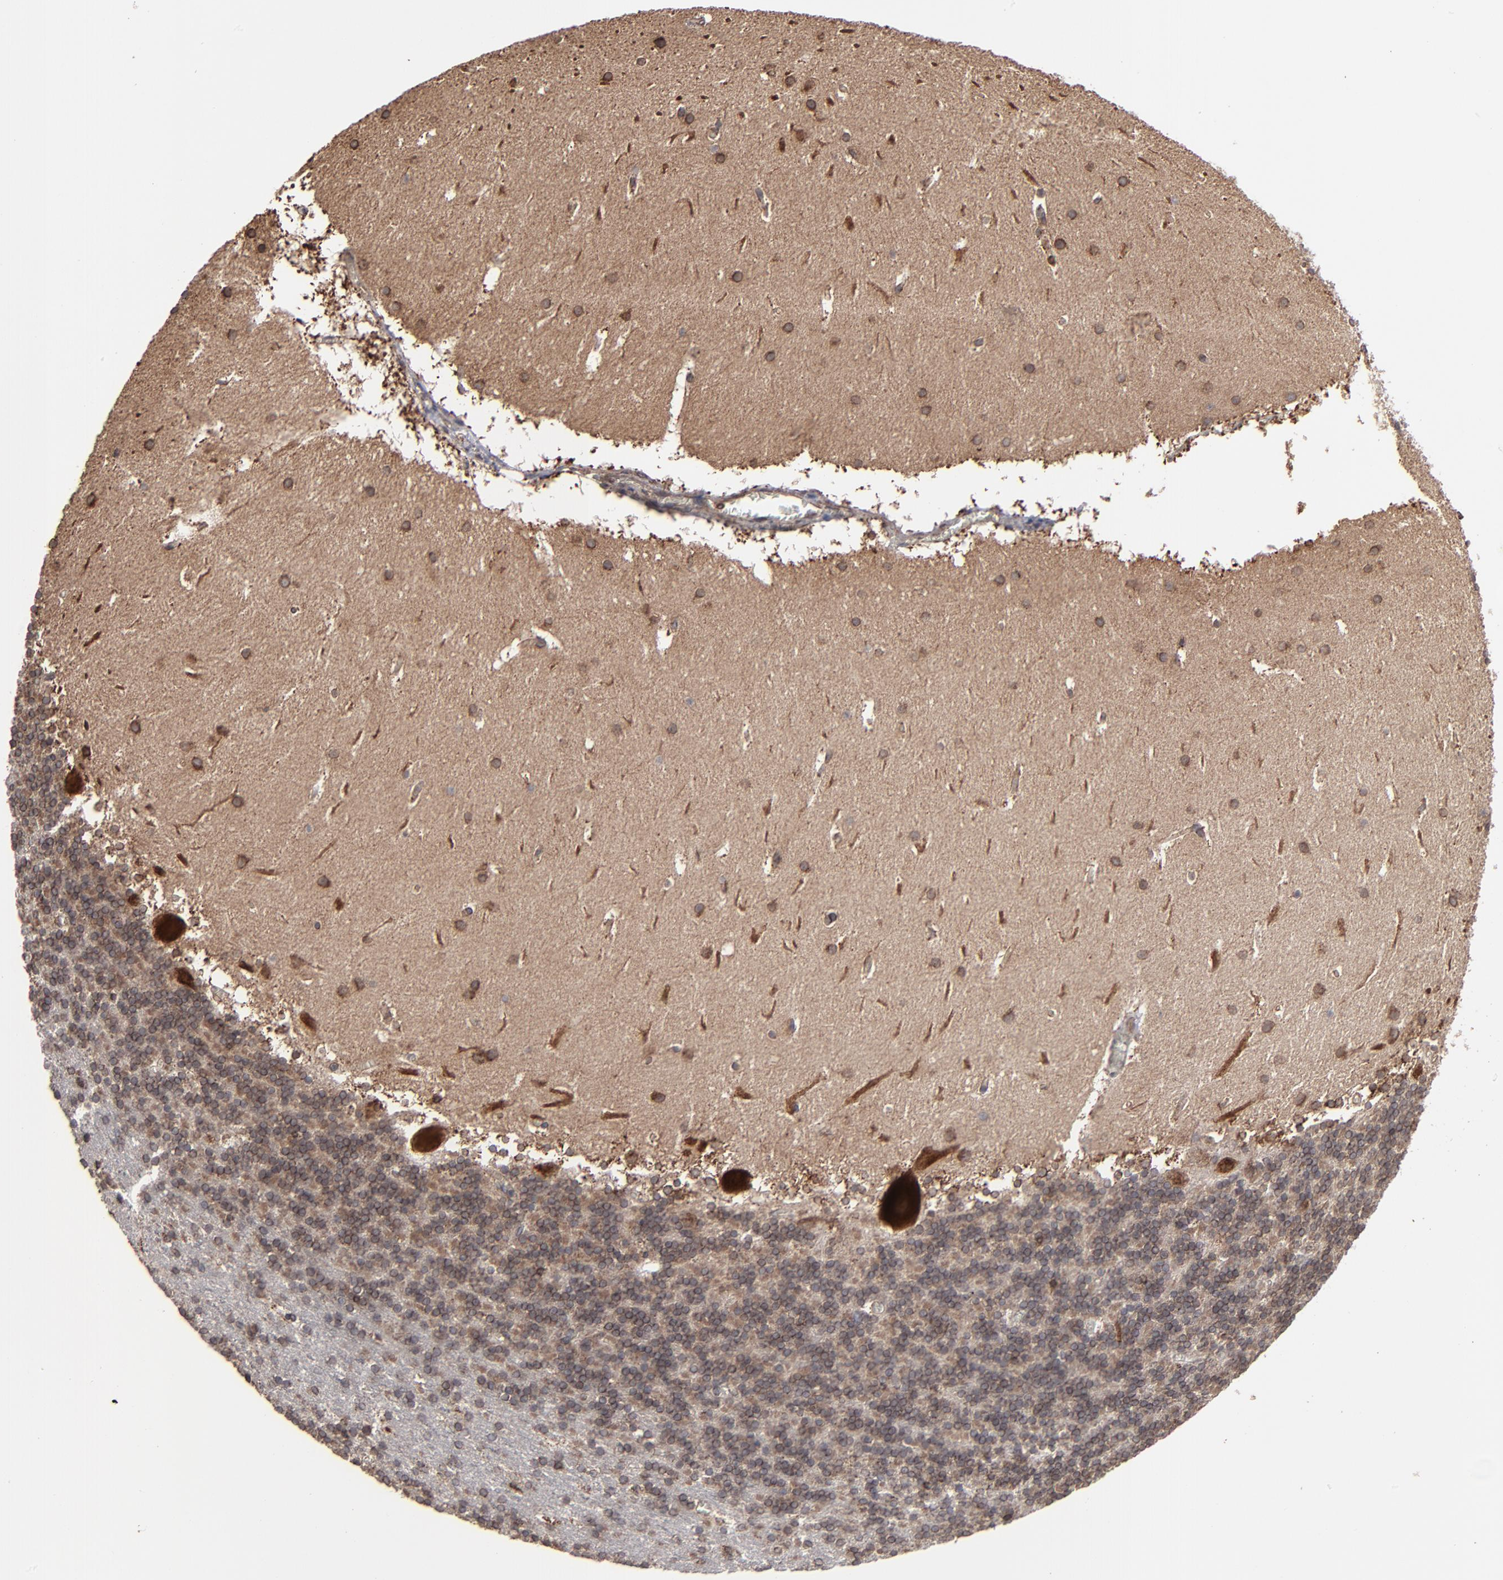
{"staining": {"intensity": "moderate", "quantity": ">75%", "location": "cytoplasmic/membranous"}, "tissue": "cerebellum", "cell_type": "Cells in granular layer", "image_type": "normal", "snomed": [{"axis": "morphology", "description": "Normal tissue, NOS"}, {"axis": "topography", "description": "Cerebellum"}], "caption": "Immunohistochemistry photomicrograph of normal human cerebellum stained for a protein (brown), which demonstrates medium levels of moderate cytoplasmic/membranous expression in about >75% of cells in granular layer.", "gene": "CNIH1", "patient": {"sex": "male", "age": 45}}